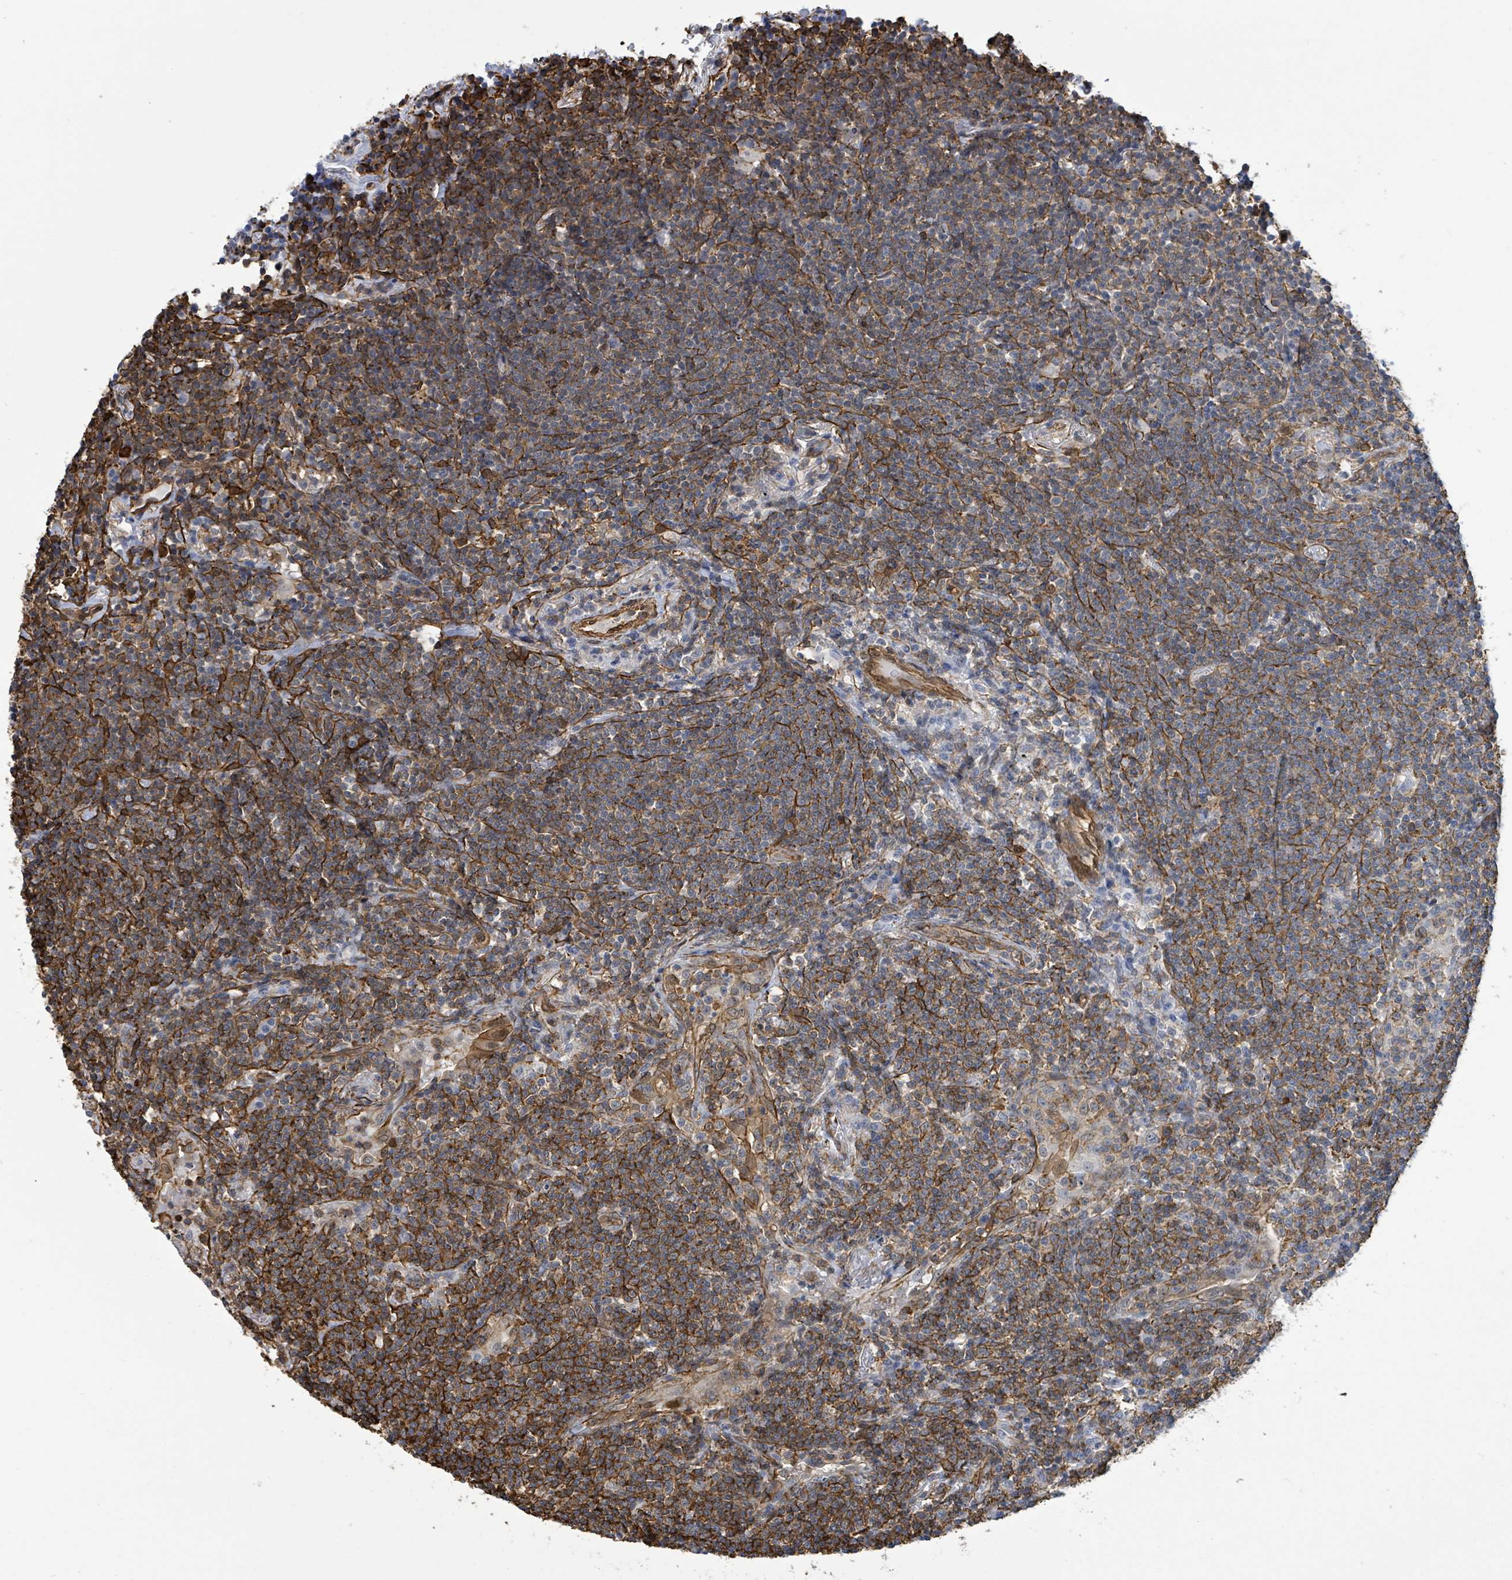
{"staining": {"intensity": "moderate", "quantity": ">75%", "location": "cytoplasmic/membranous"}, "tissue": "lymphoma", "cell_type": "Tumor cells", "image_type": "cancer", "snomed": [{"axis": "morphology", "description": "Malignant lymphoma, non-Hodgkin's type, Low grade"}, {"axis": "topography", "description": "Lung"}], "caption": "Lymphoma stained with DAB IHC demonstrates medium levels of moderate cytoplasmic/membranous positivity in approximately >75% of tumor cells.", "gene": "PRKRIP1", "patient": {"sex": "female", "age": 71}}